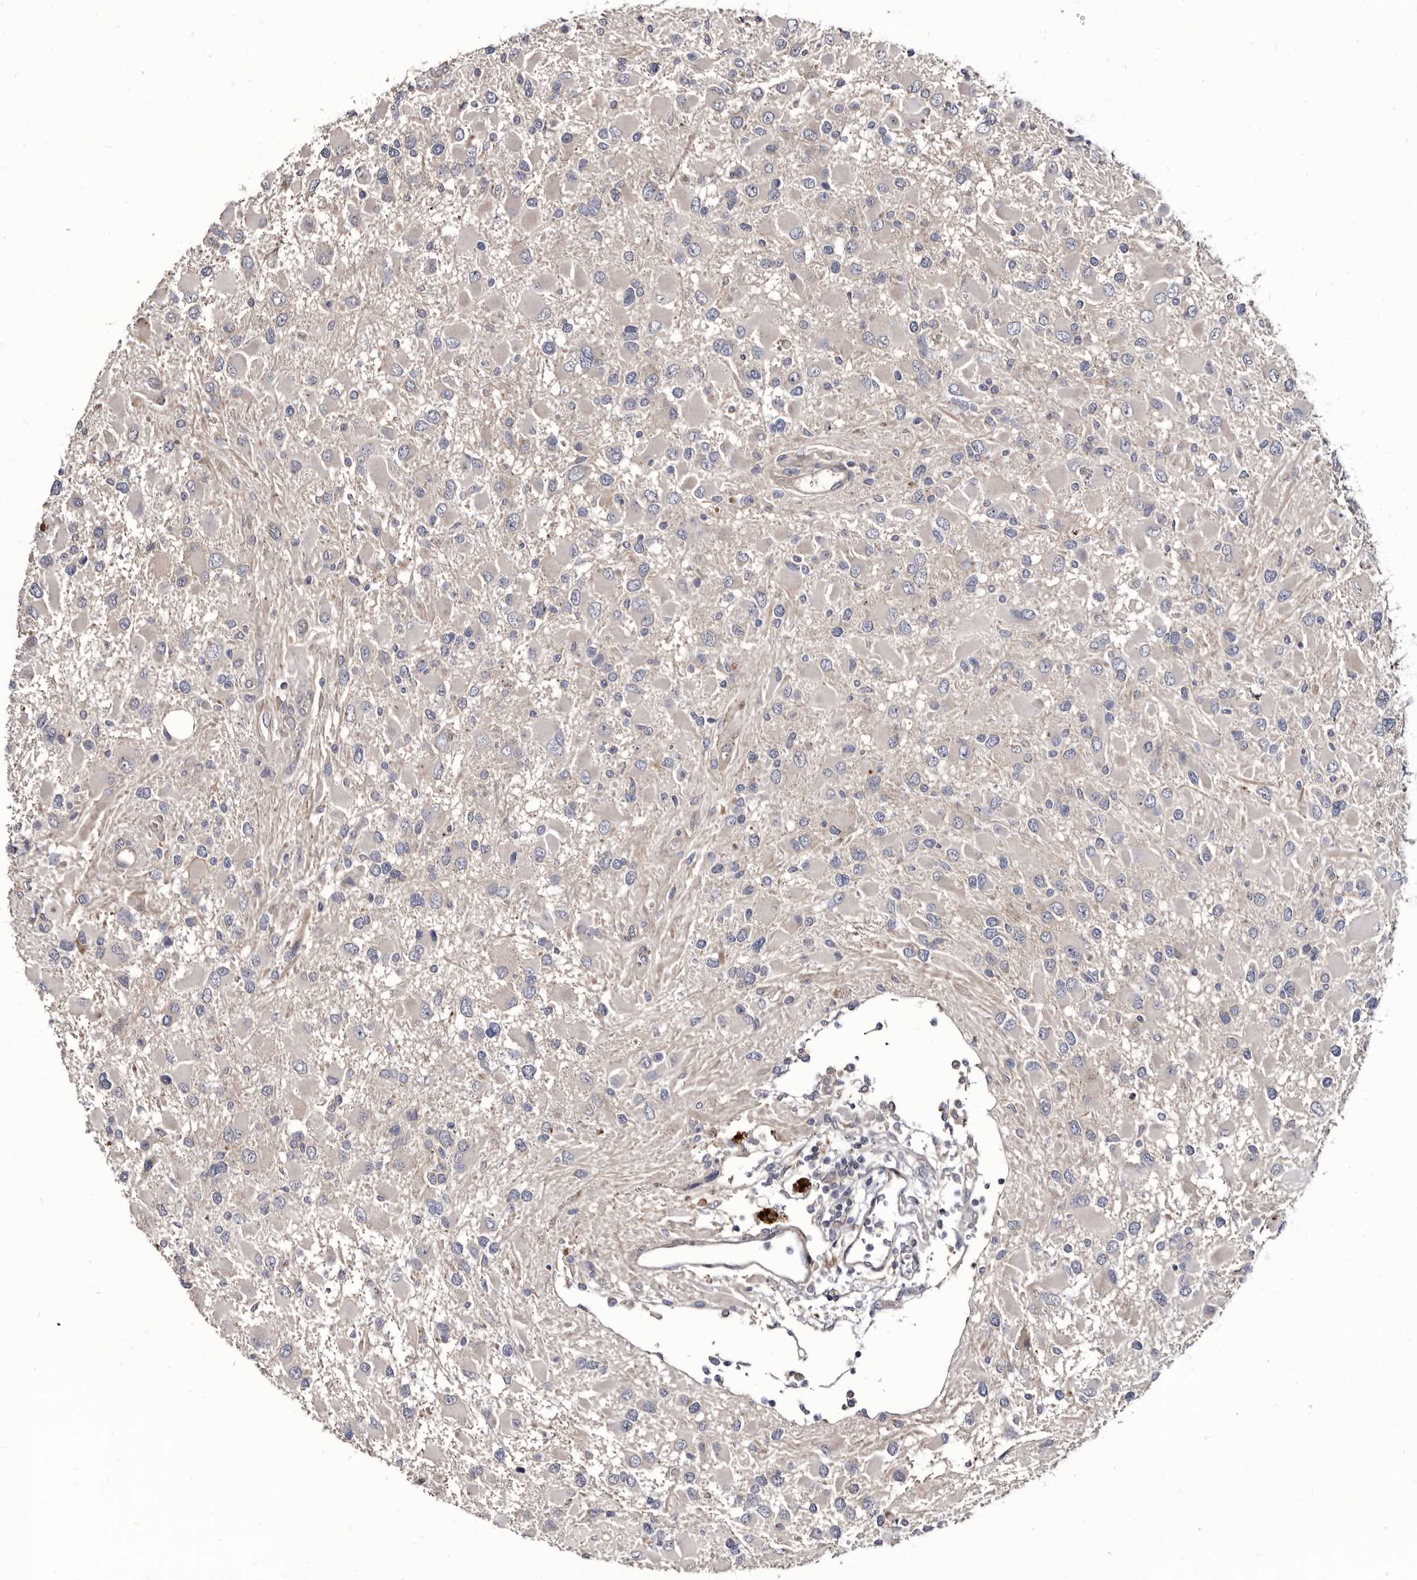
{"staining": {"intensity": "negative", "quantity": "none", "location": "none"}, "tissue": "glioma", "cell_type": "Tumor cells", "image_type": "cancer", "snomed": [{"axis": "morphology", "description": "Glioma, malignant, High grade"}, {"axis": "topography", "description": "Brain"}], "caption": "An image of glioma stained for a protein shows no brown staining in tumor cells. Nuclei are stained in blue.", "gene": "PROM1", "patient": {"sex": "male", "age": 53}}